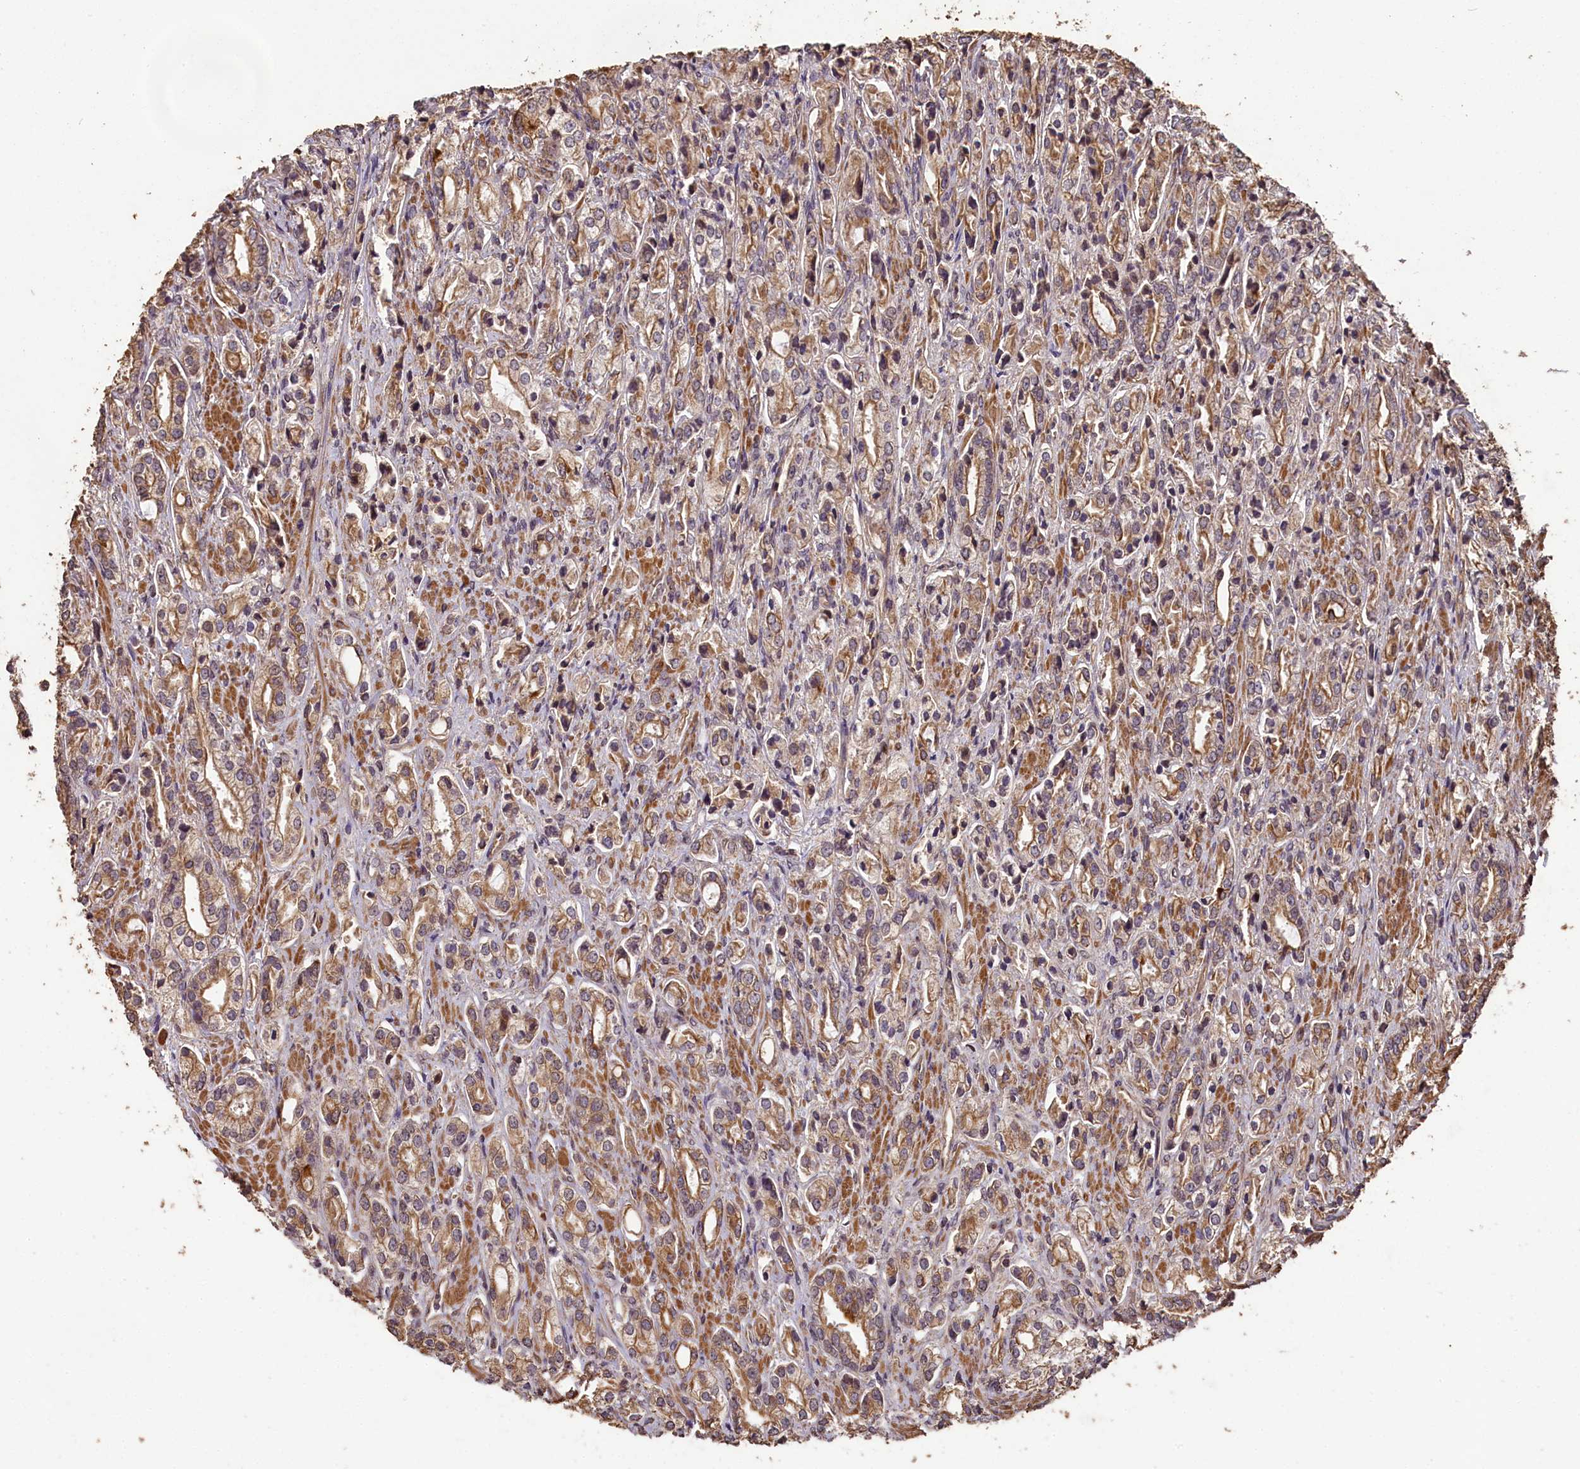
{"staining": {"intensity": "weak", "quantity": "25%-75%", "location": "cytoplasmic/membranous"}, "tissue": "prostate cancer", "cell_type": "Tumor cells", "image_type": "cancer", "snomed": [{"axis": "morphology", "description": "Adenocarcinoma, High grade"}, {"axis": "topography", "description": "Prostate"}], "caption": "This is an image of immunohistochemistry (IHC) staining of prostate cancer (high-grade adenocarcinoma), which shows weak expression in the cytoplasmic/membranous of tumor cells.", "gene": "CHD9", "patient": {"sex": "male", "age": 50}}